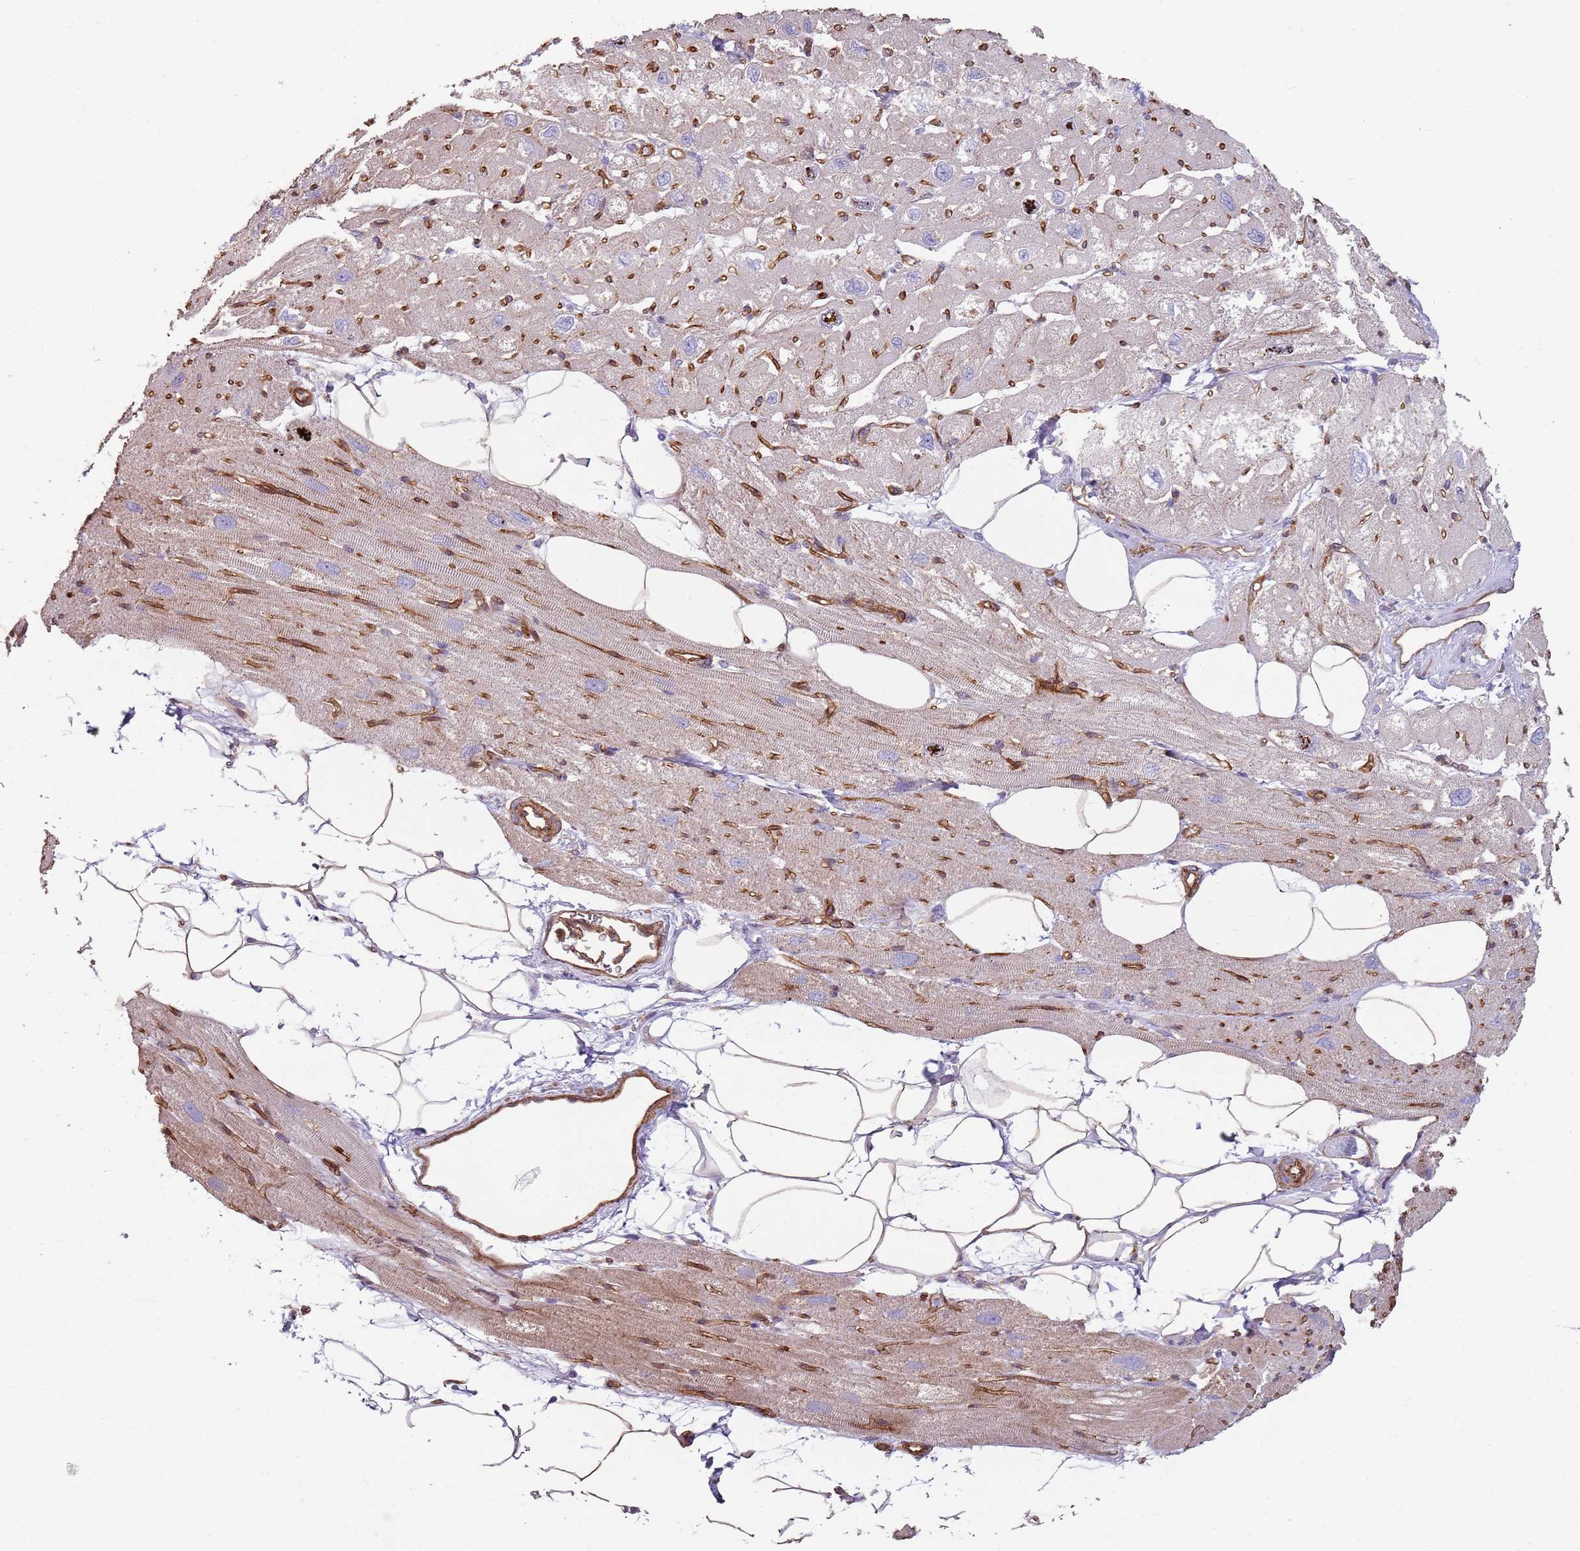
{"staining": {"intensity": "weak", "quantity": "<25%", "location": "cytoplasmic/membranous"}, "tissue": "heart muscle", "cell_type": "Cardiomyocytes", "image_type": "normal", "snomed": [{"axis": "morphology", "description": "Normal tissue, NOS"}, {"axis": "topography", "description": "Heart"}], "caption": "The histopathology image displays no significant expression in cardiomyocytes of heart muscle.", "gene": "PHLPP2", "patient": {"sex": "male", "age": 50}}